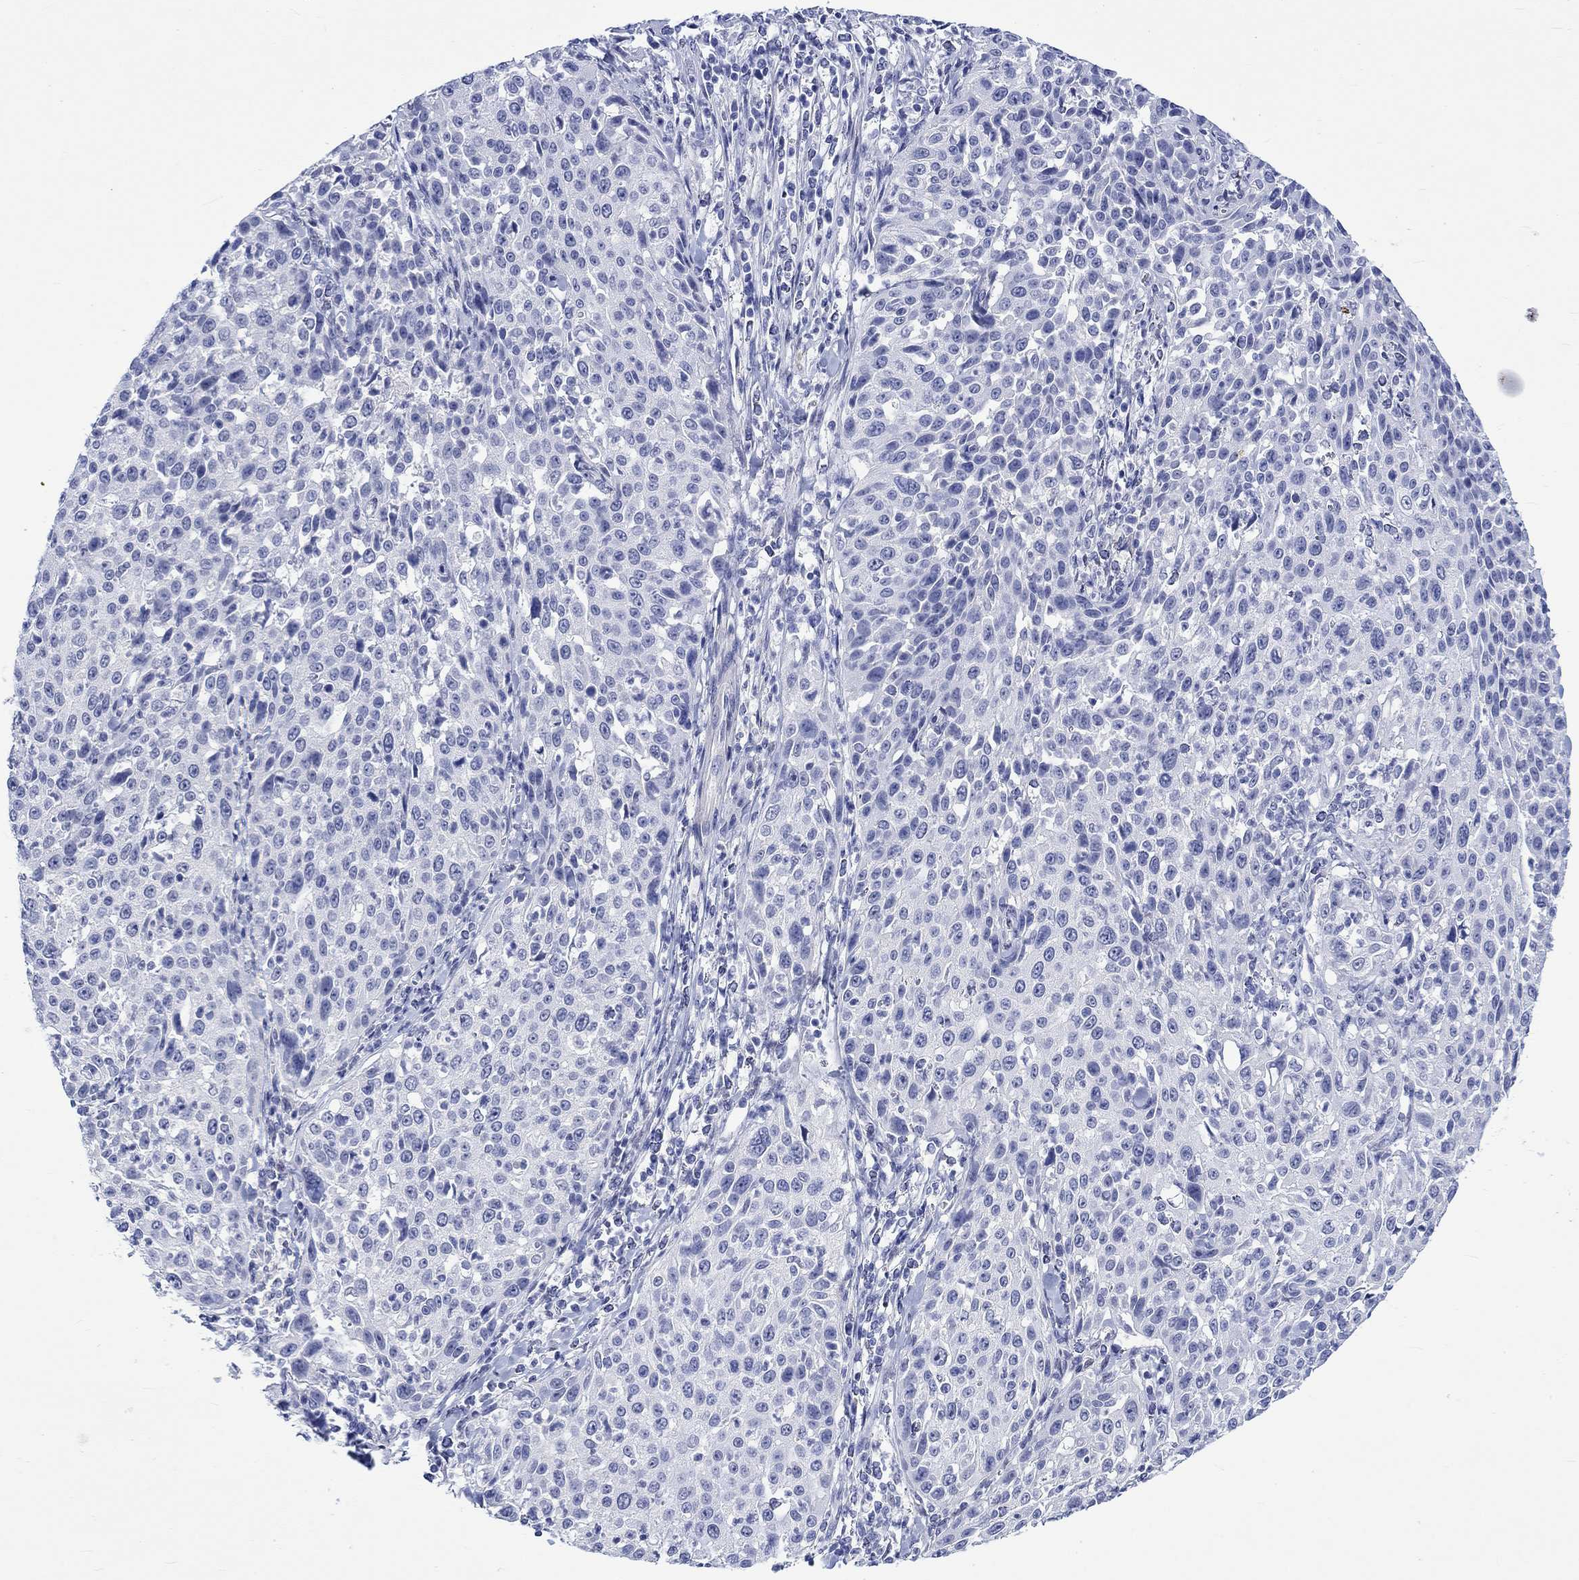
{"staining": {"intensity": "negative", "quantity": "none", "location": "none"}, "tissue": "cervical cancer", "cell_type": "Tumor cells", "image_type": "cancer", "snomed": [{"axis": "morphology", "description": "Squamous cell carcinoma, NOS"}, {"axis": "topography", "description": "Cervix"}], "caption": "Protein analysis of squamous cell carcinoma (cervical) demonstrates no significant expression in tumor cells.", "gene": "MSI1", "patient": {"sex": "female", "age": 26}}